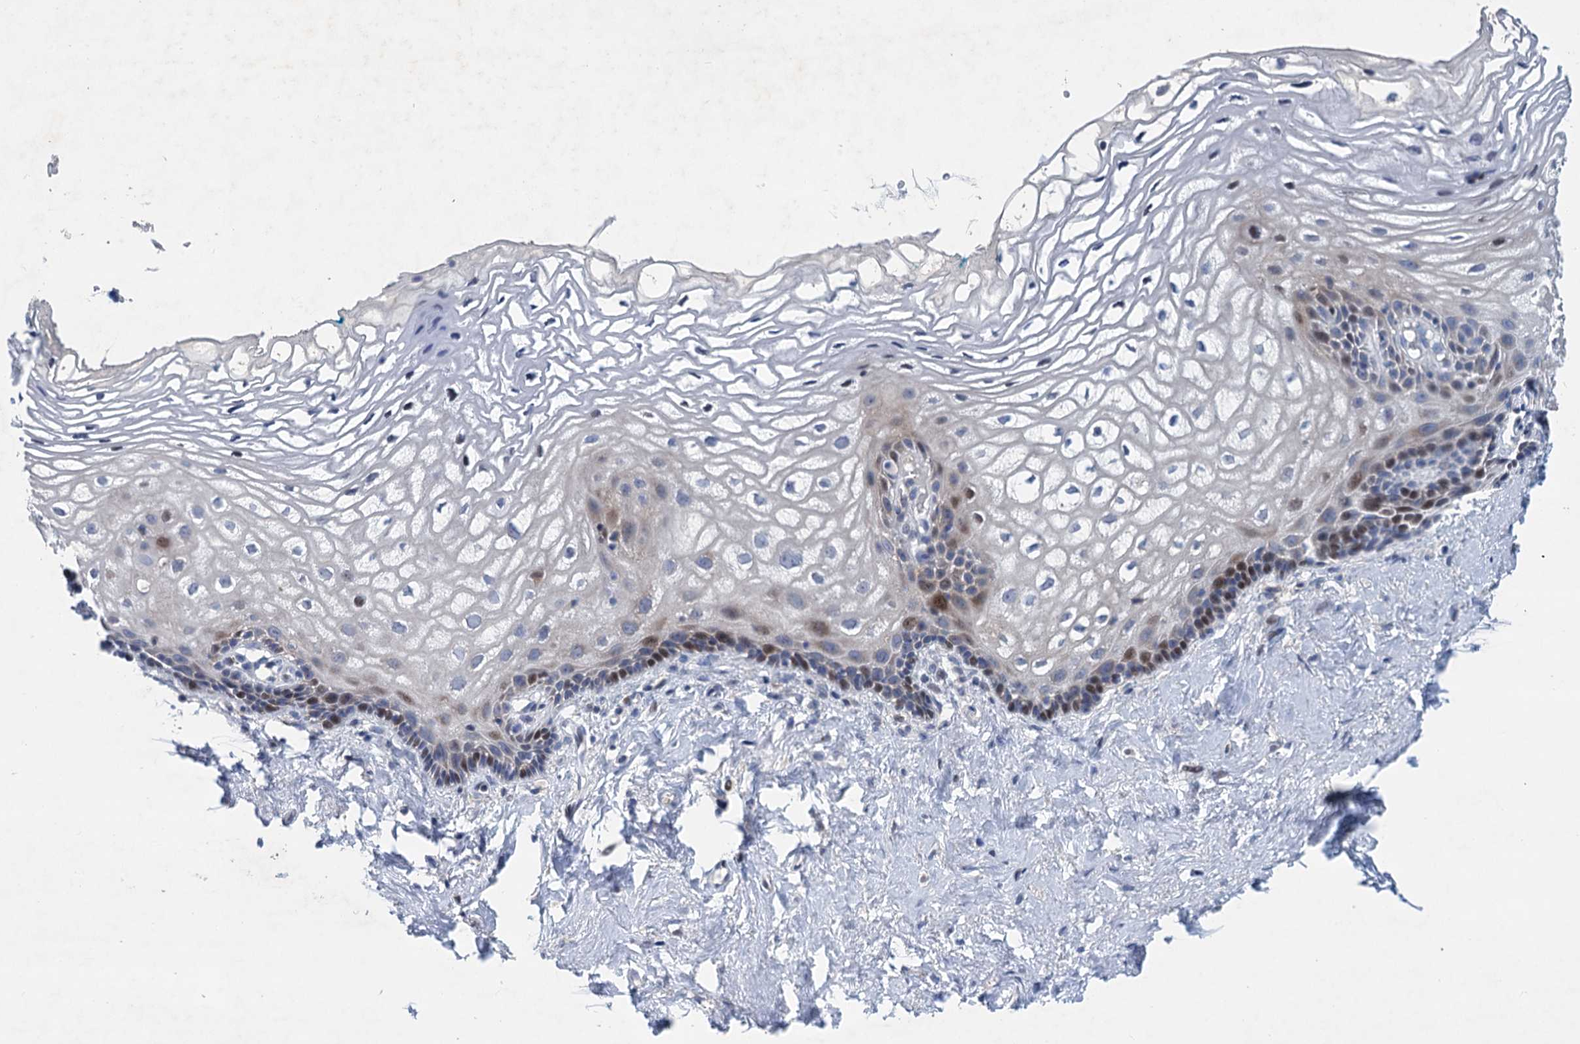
{"staining": {"intensity": "moderate", "quantity": "<25%", "location": "nuclear"}, "tissue": "vagina", "cell_type": "Squamous epithelial cells", "image_type": "normal", "snomed": [{"axis": "morphology", "description": "Normal tissue, NOS"}, {"axis": "morphology", "description": "Adenocarcinoma, NOS"}, {"axis": "topography", "description": "Rectum"}, {"axis": "topography", "description": "Vagina"}], "caption": "A high-resolution photomicrograph shows immunohistochemistry (IHC) staining of benign vagina, which shows moderate nuclear expression in approximately <25% of squamous epithelial cells.", "gene": "ESYT3", "patient": {"sex": "female", "age": 71}}